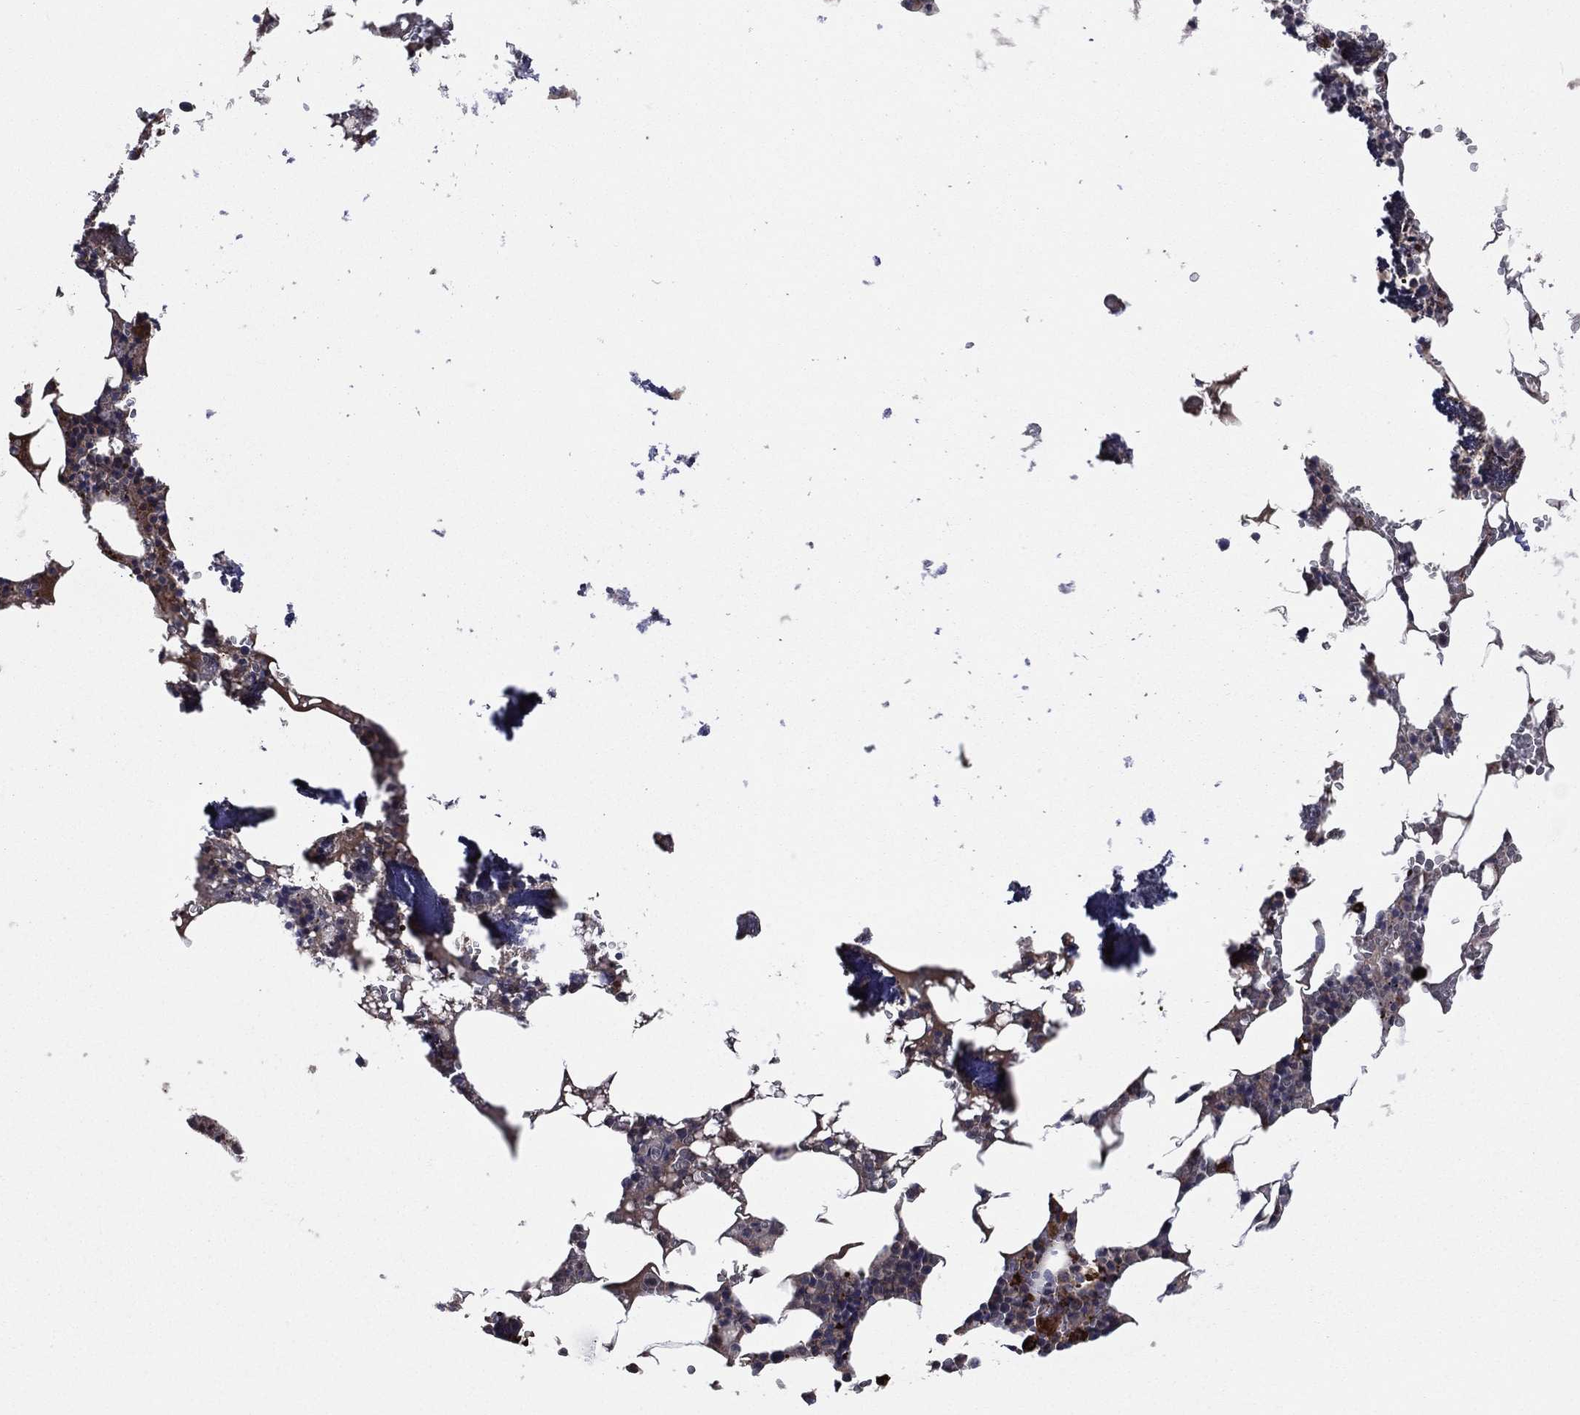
{"staining": {"intensity": "moderate", "quantity": "<25%", "location": "cytoplasmic/membranous"}, "tissue": "bone marrow", "cell_type": "Hematopoietic cells", "image_type": "normal", "snomed": [{"axis": "morphology", "description": "Normal tissue, NOS"}, {"axis": "topography", "description": "Bone marrow"}], "caption": "This histopathology image shows IHC staining of benign bone marrow, with low moderate cytoplasmic/membranous staining in about <25% of hematopoietic cells.", "gene": "C2orf76", "patient": {"sex": "female", "age": 64}}